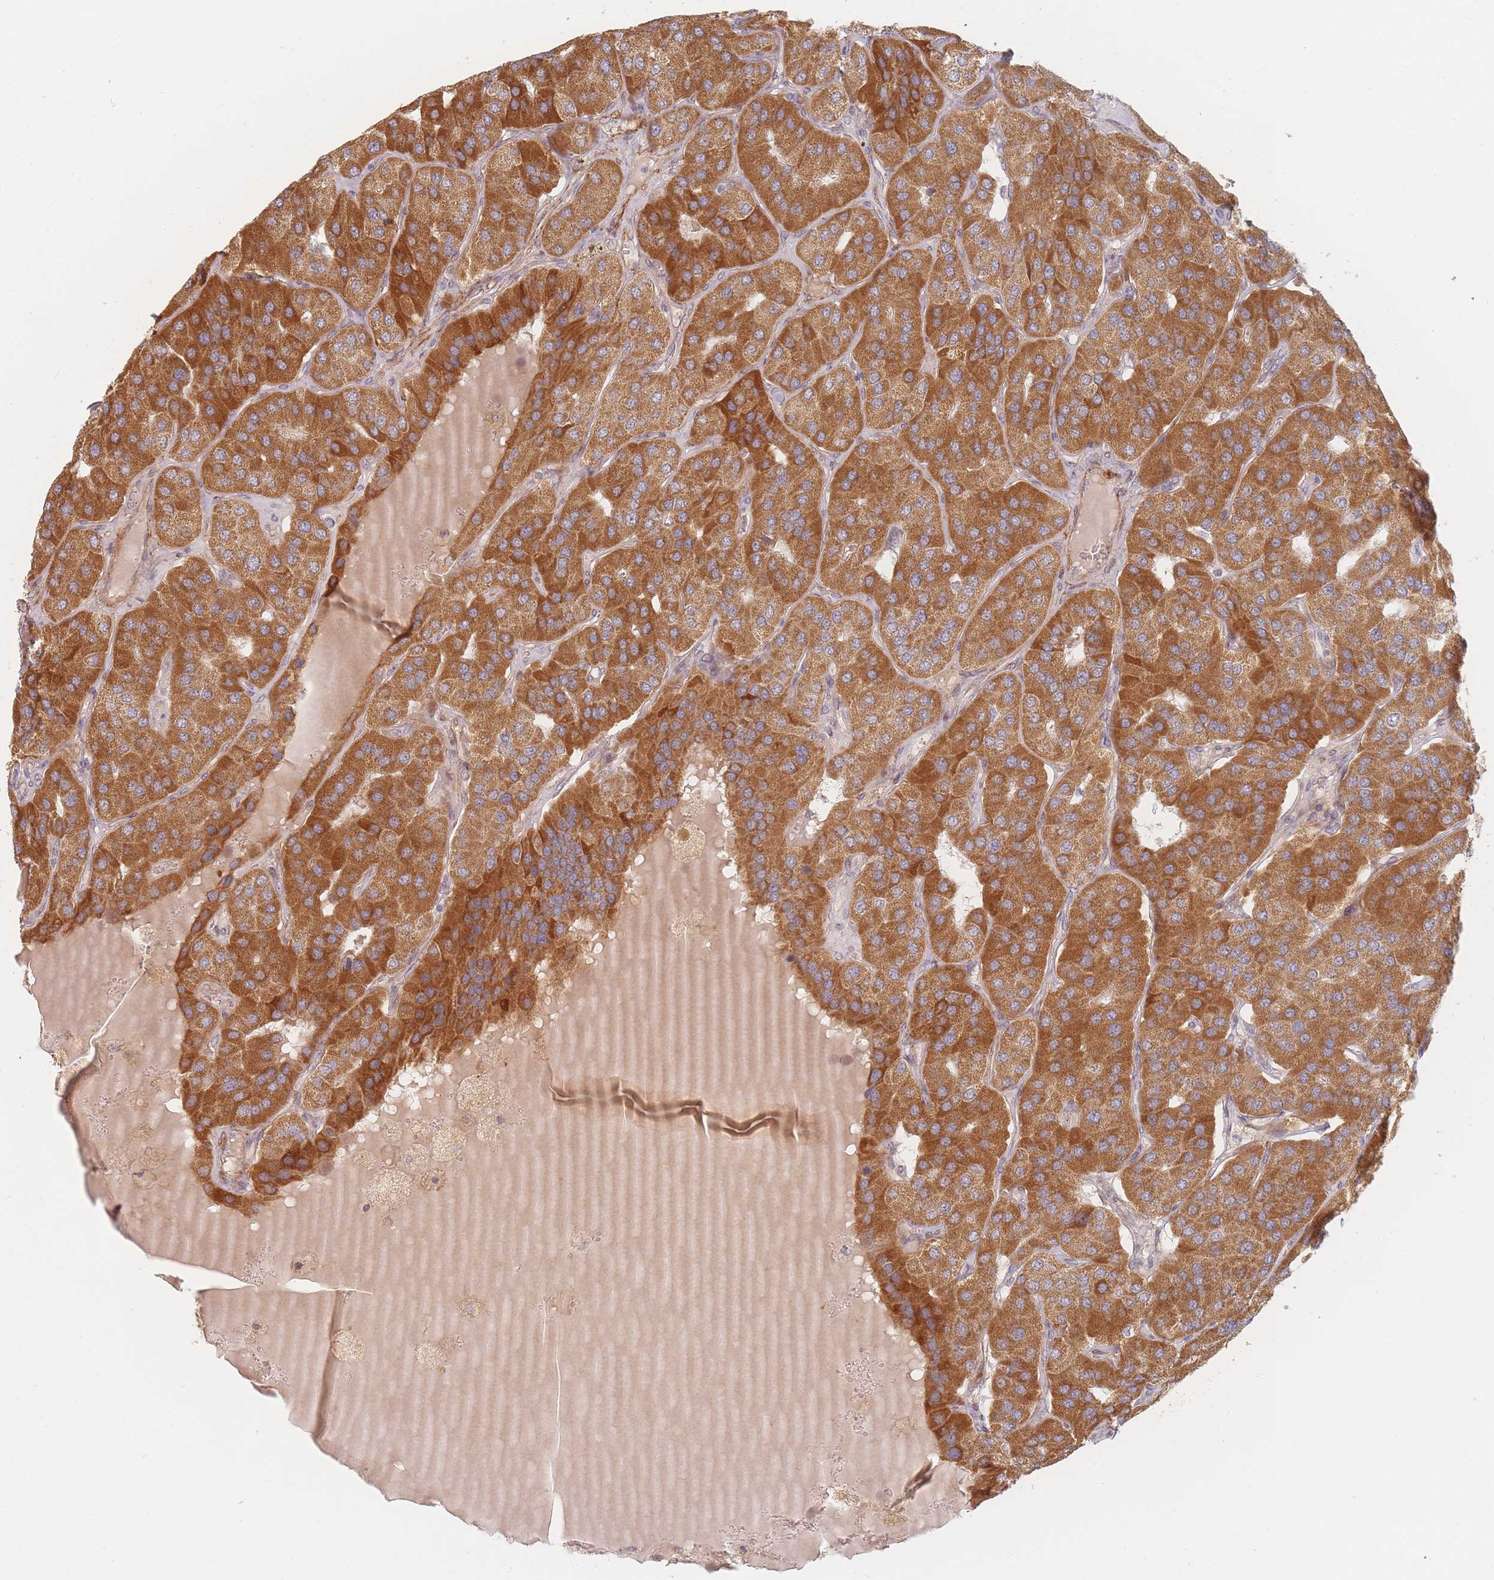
{"staining": {"intensity": "strong", "quantity": ">75%", "location": "cytoplasmic/membranous"}, "tissue": "parathyroid gland", "cell_type": "Glandular cells", "image_type": "normal", "snomed": [{"axis": "morphology", "description": "Normal tissue, NOS"}, {"axis": "morphology", "description": "Adenoma, NOS"}, {"axis": "topography", "description": "Parathyroid gland"}], "caption": "Immunohistochemical staining of normal human parathyroid gland shows strong cytoplasmic/membranous protein staining in approximately >75% of glandular cells.", "gene": "ZKSCAN7", "patient": {"sex": "female", "age": 86}}